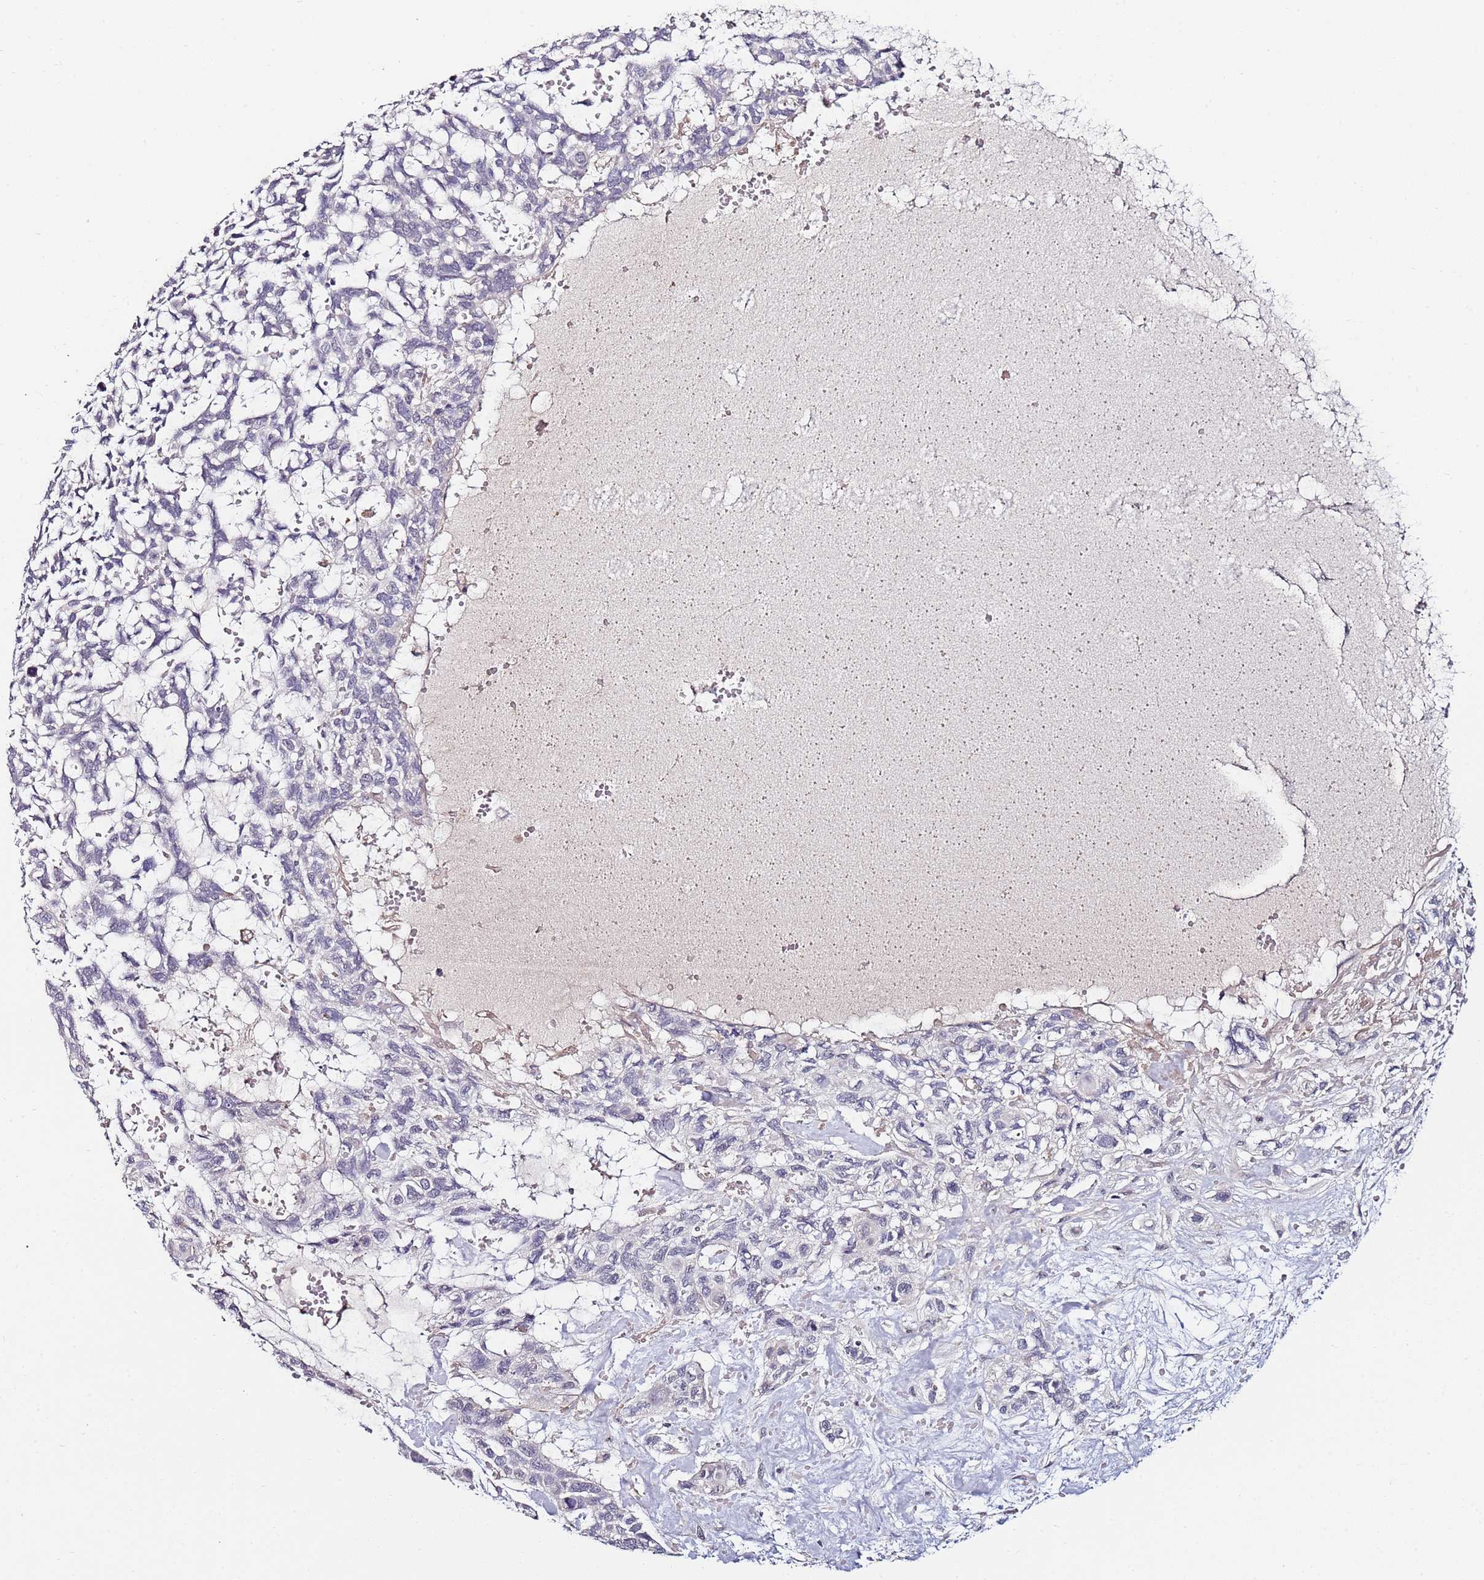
{"staining": {"intensity": "negative", "quantity": "none", "location": "none"}, "tissue": "skin cancer", "cell_type": "Tumor cells", "image_type": "cancer", "snomed": [{"axis": "morphology", "description": "Basal cell carcinoma"}, {"axis": "topography", "description": "Skin"}], "caption": "Tumor cells show no significant protein expression in skin basal cell carcinoma. (Stains: DAB (3,3'-diaminobenzidine) IHC with hematoxylin counter stain, Microscopy: brightfield microscopy at high magnification).", "gene": "DUSP28", "patient": {"sex": "male", "age": 88}}